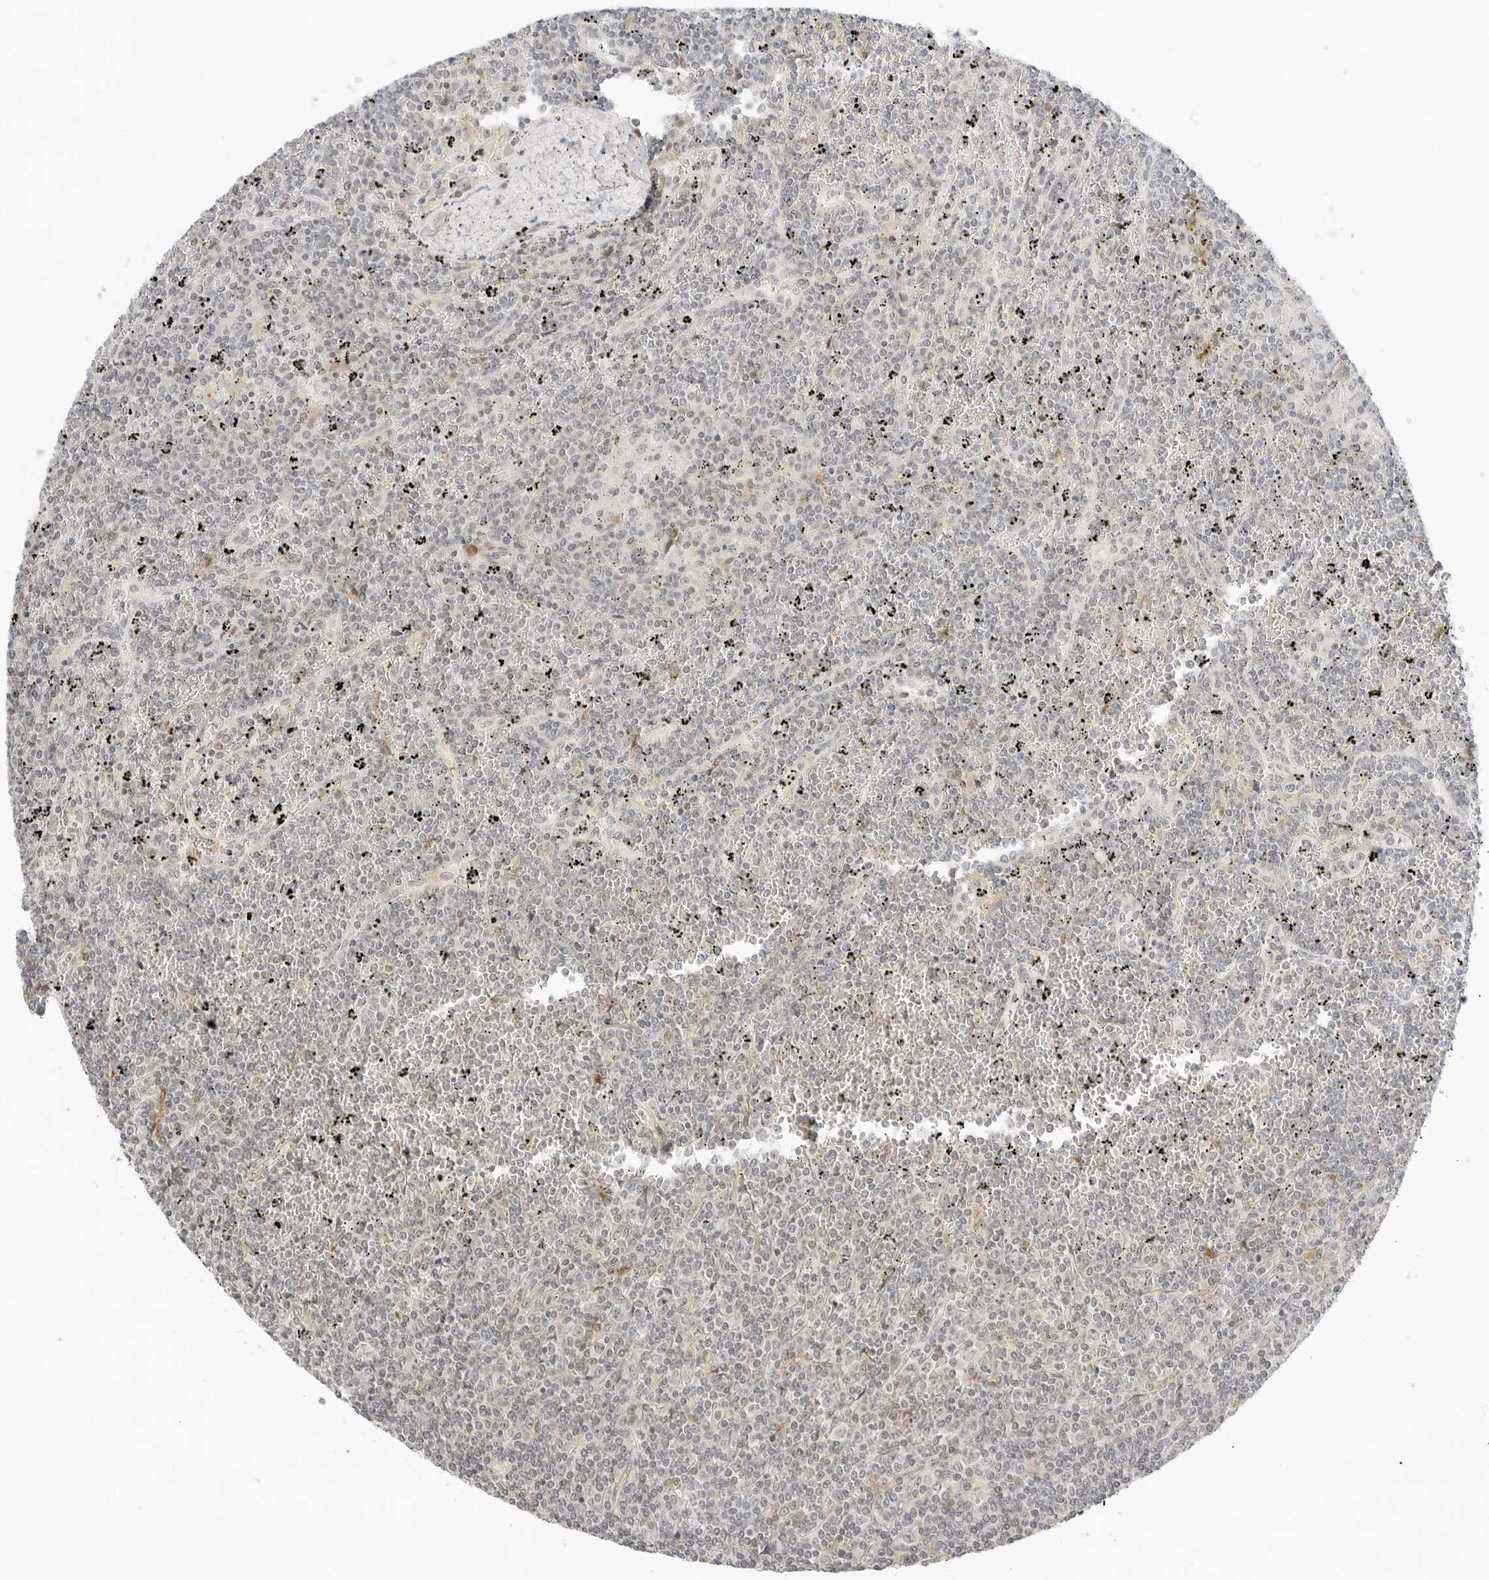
{"staining": {"intensity": "negative", "quantity": "none", "location": "none"}, "tissue": "lymphoma", "cell_type": "Tumor cells", "image_type": "cancer", "snomed": [{"axis": "morphology", "description": "Malignant lymphoma, non-Hodgkin's type, Low grade"}, {"axis": "topography", "description": "Spleen"}], "caption": "A high-resolution photomicrograph shows immunohistochemistry staining of lymphoma, which demonstrates no significant staining in tumor cells.", "gene": "NEO1", "patient": {"sex": "female", "age": 19}}